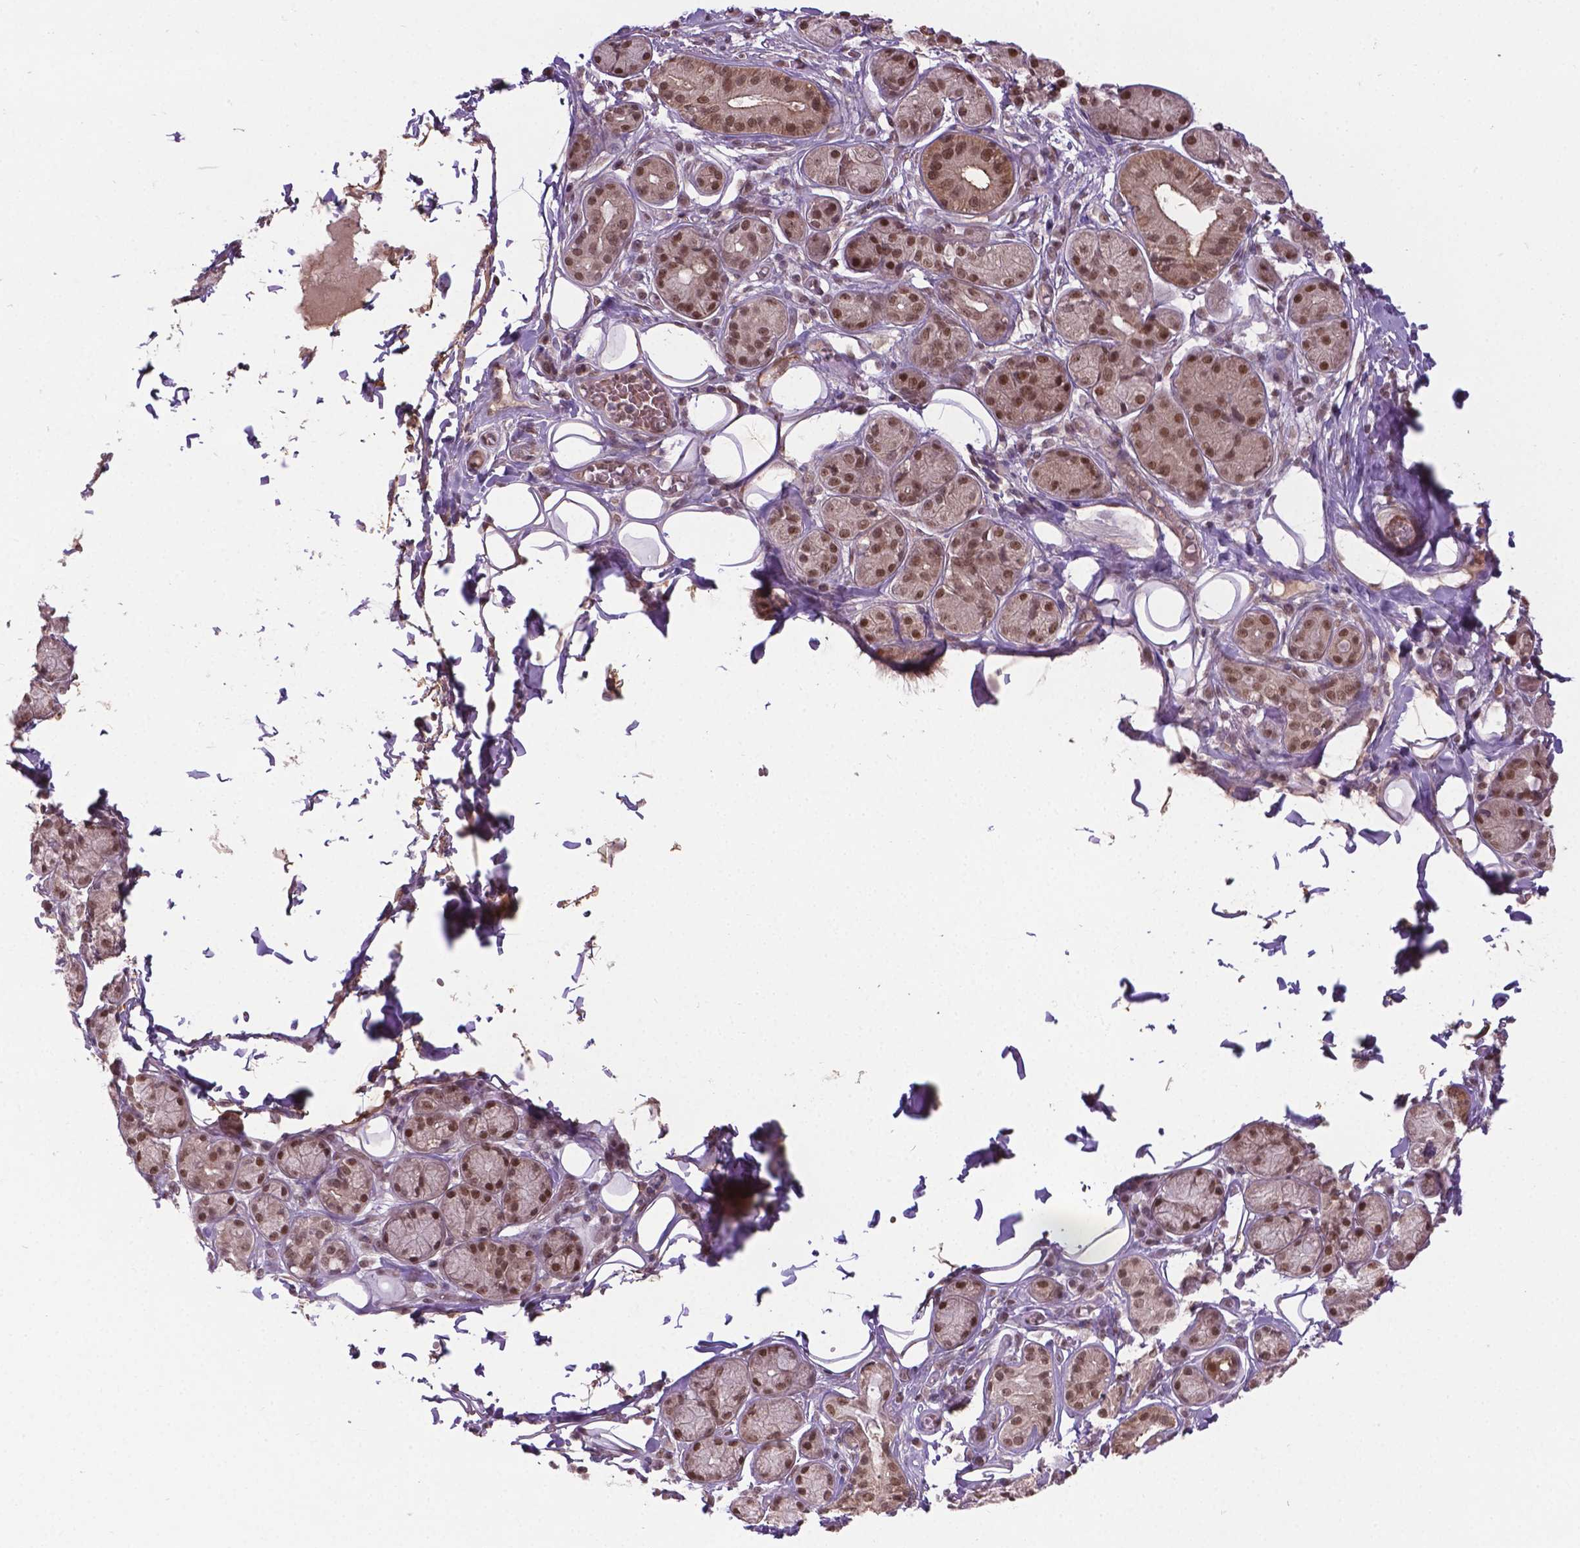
{"staining": {"intensity": "moderate", "quantity": ">75%", "location": "cytoplasmic/membranous,nuclear"}, "tissue": "salivary gland", "cell_type": "Glandular cells", "image_type": "normal", "snomed": [{"axis": "morphology", "description": "Normal tissue, NOS"}, {"axis": "topography", "description": "Salivary gland"}, {"axis": "topography", "description": "Peripheral nerve tissue"}], "caption": "Glandular cells exhibit medium levels of moderate cytoplasmic/membranous,nuclear positivity in approximately >75% of cells in normal salivary gland.", "gene": "ANKRD54", "patient": {"sex": "male", "age": 71}}